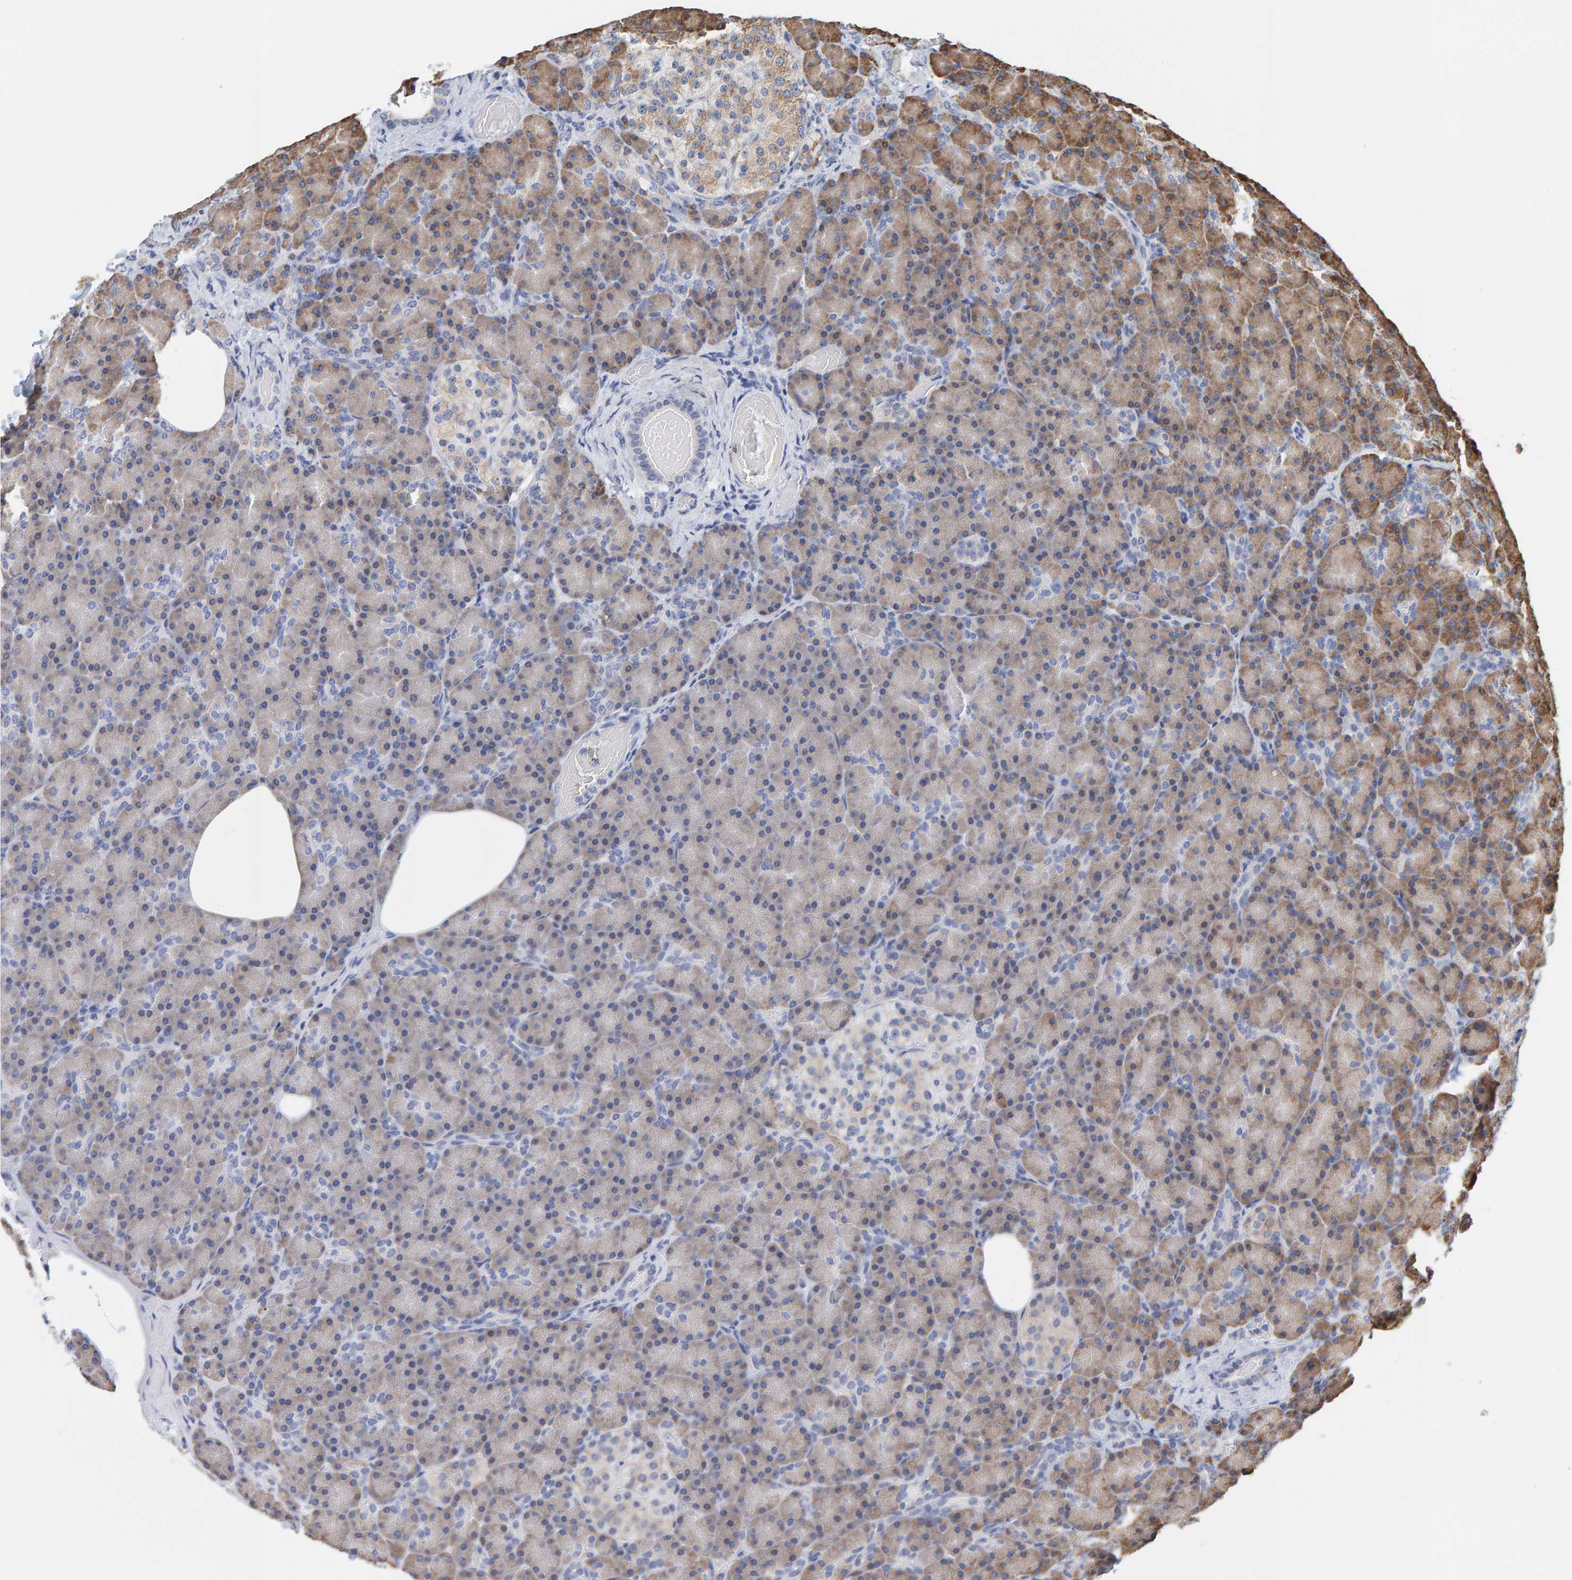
{"staining": {"intensity": "moderate", "quantity": "25%-75%", "location": "cytoplasmic/membranous"}, "tissue": "pancreas", "cell_type": "Exocrine glandular cells", "image_type": "normal", "snomed": [{"axis": "morphology", "description": "Normal tissue, NOS"}, {"axis": "topography", "description": "Pancreas"}], "caption": "Immunohistochemistry micrograph of benign pancreas stained for a protein (brown), which exhibits medium levels of moderate cytoplasmic/membranous expression in approximately 25%-75% of exocrine glandular cells.", "gene": "SGPL1", "patient": {"sex": "female", "age": 43}}